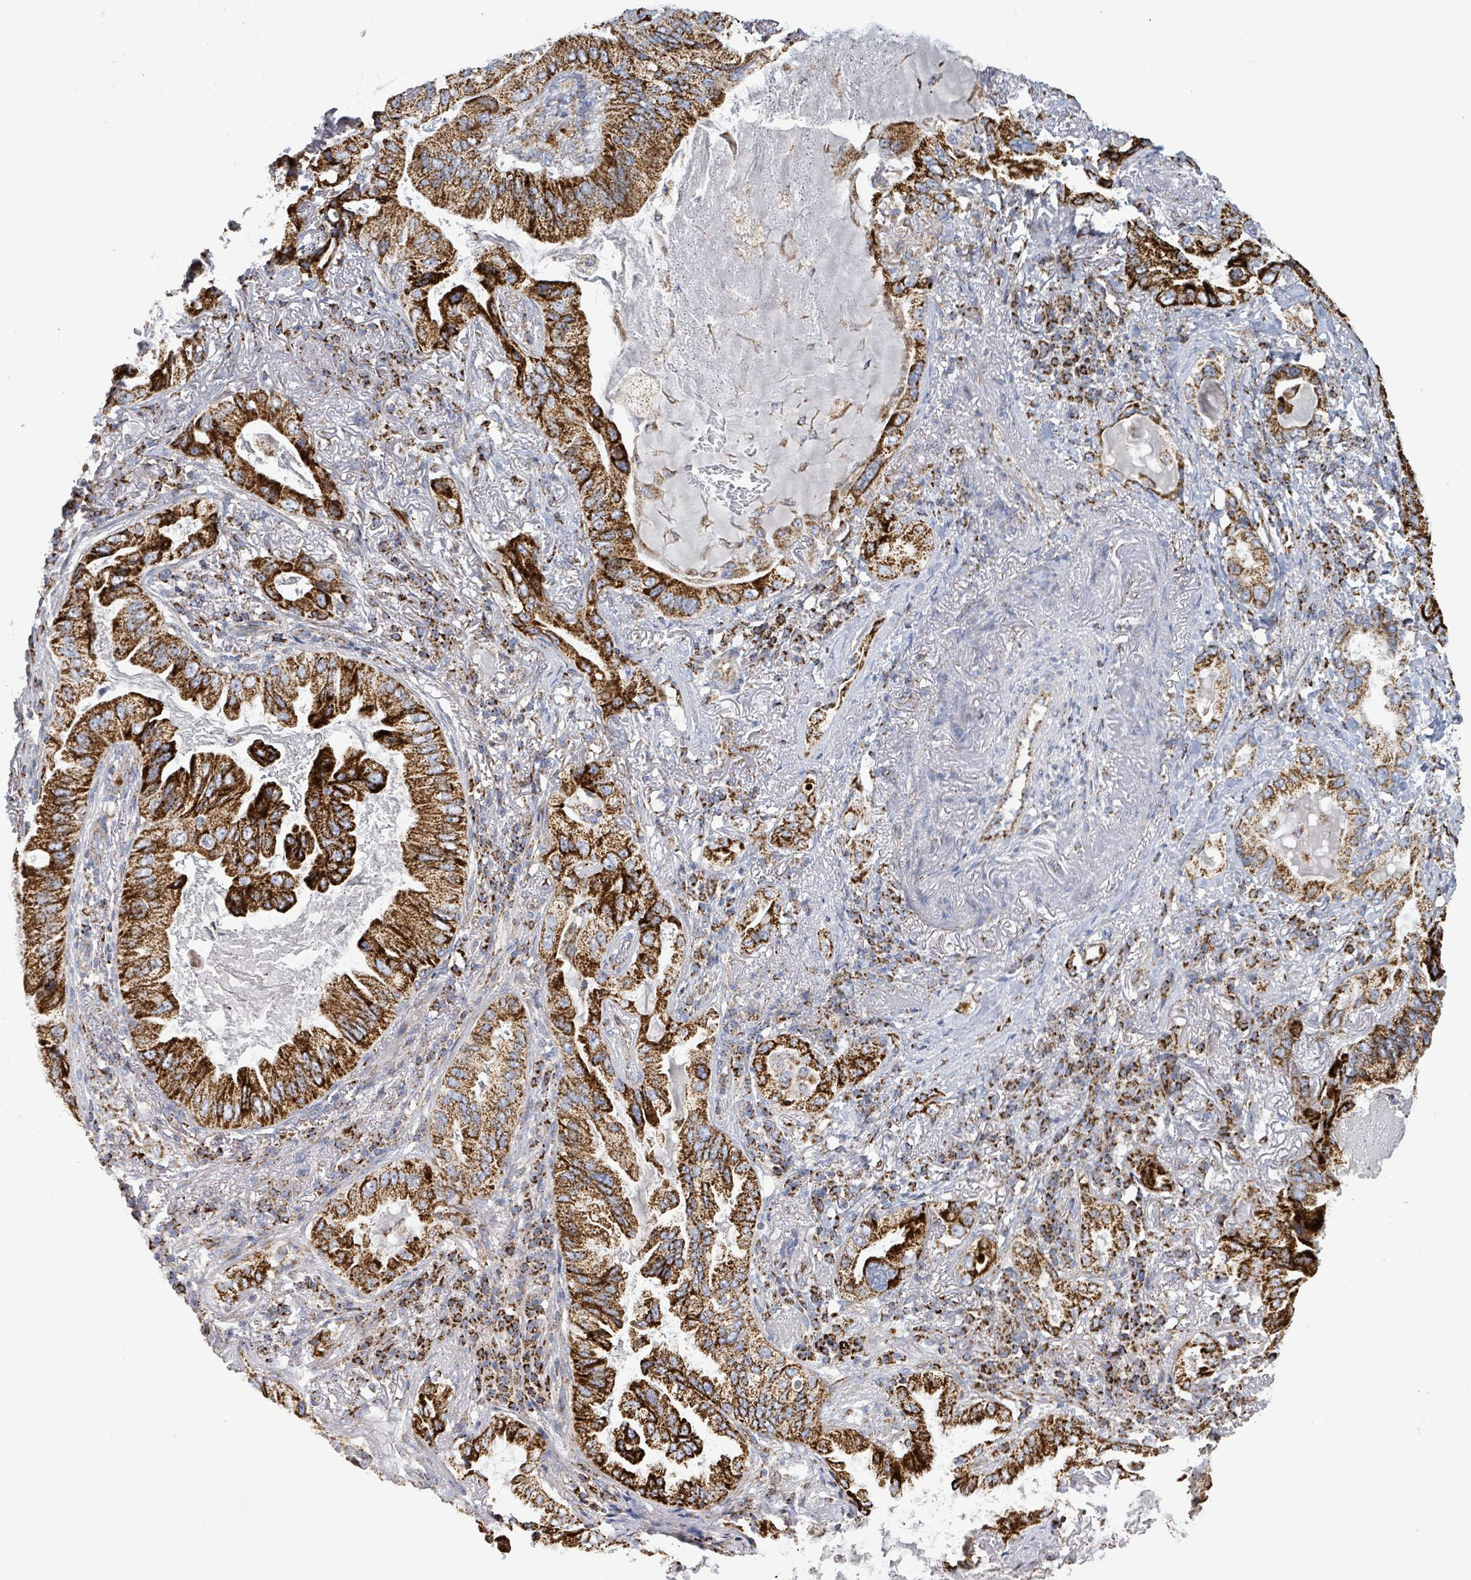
{"staining": {"intensity": "strong", "quantity": ">75%", "location": "cytoplasmic/membranous"}, "tissue": "lung cancer", "cell_type": "Tumor cells", "image_type": "cancer", "snomed": [{"axis": "morphology", "description": "Adenocarcinoma, NOS"}, {"axis": "topography", "description": "Lung"}], "caption": "Protein positivity by immunohistochemistry (IHC) reveals strong cytoplasmic/membranous expression in about >75% of tumor cells in adenocarcinoma (lung). The protein of interest is stained brown, and the nuclei are stained in blue (DAB (3,3'-diaminobenzidine) IHC with brightfield microscopy, high magnification).", "gene": "SUCLG2", "patient": {"sex": "female", "age": 69}}